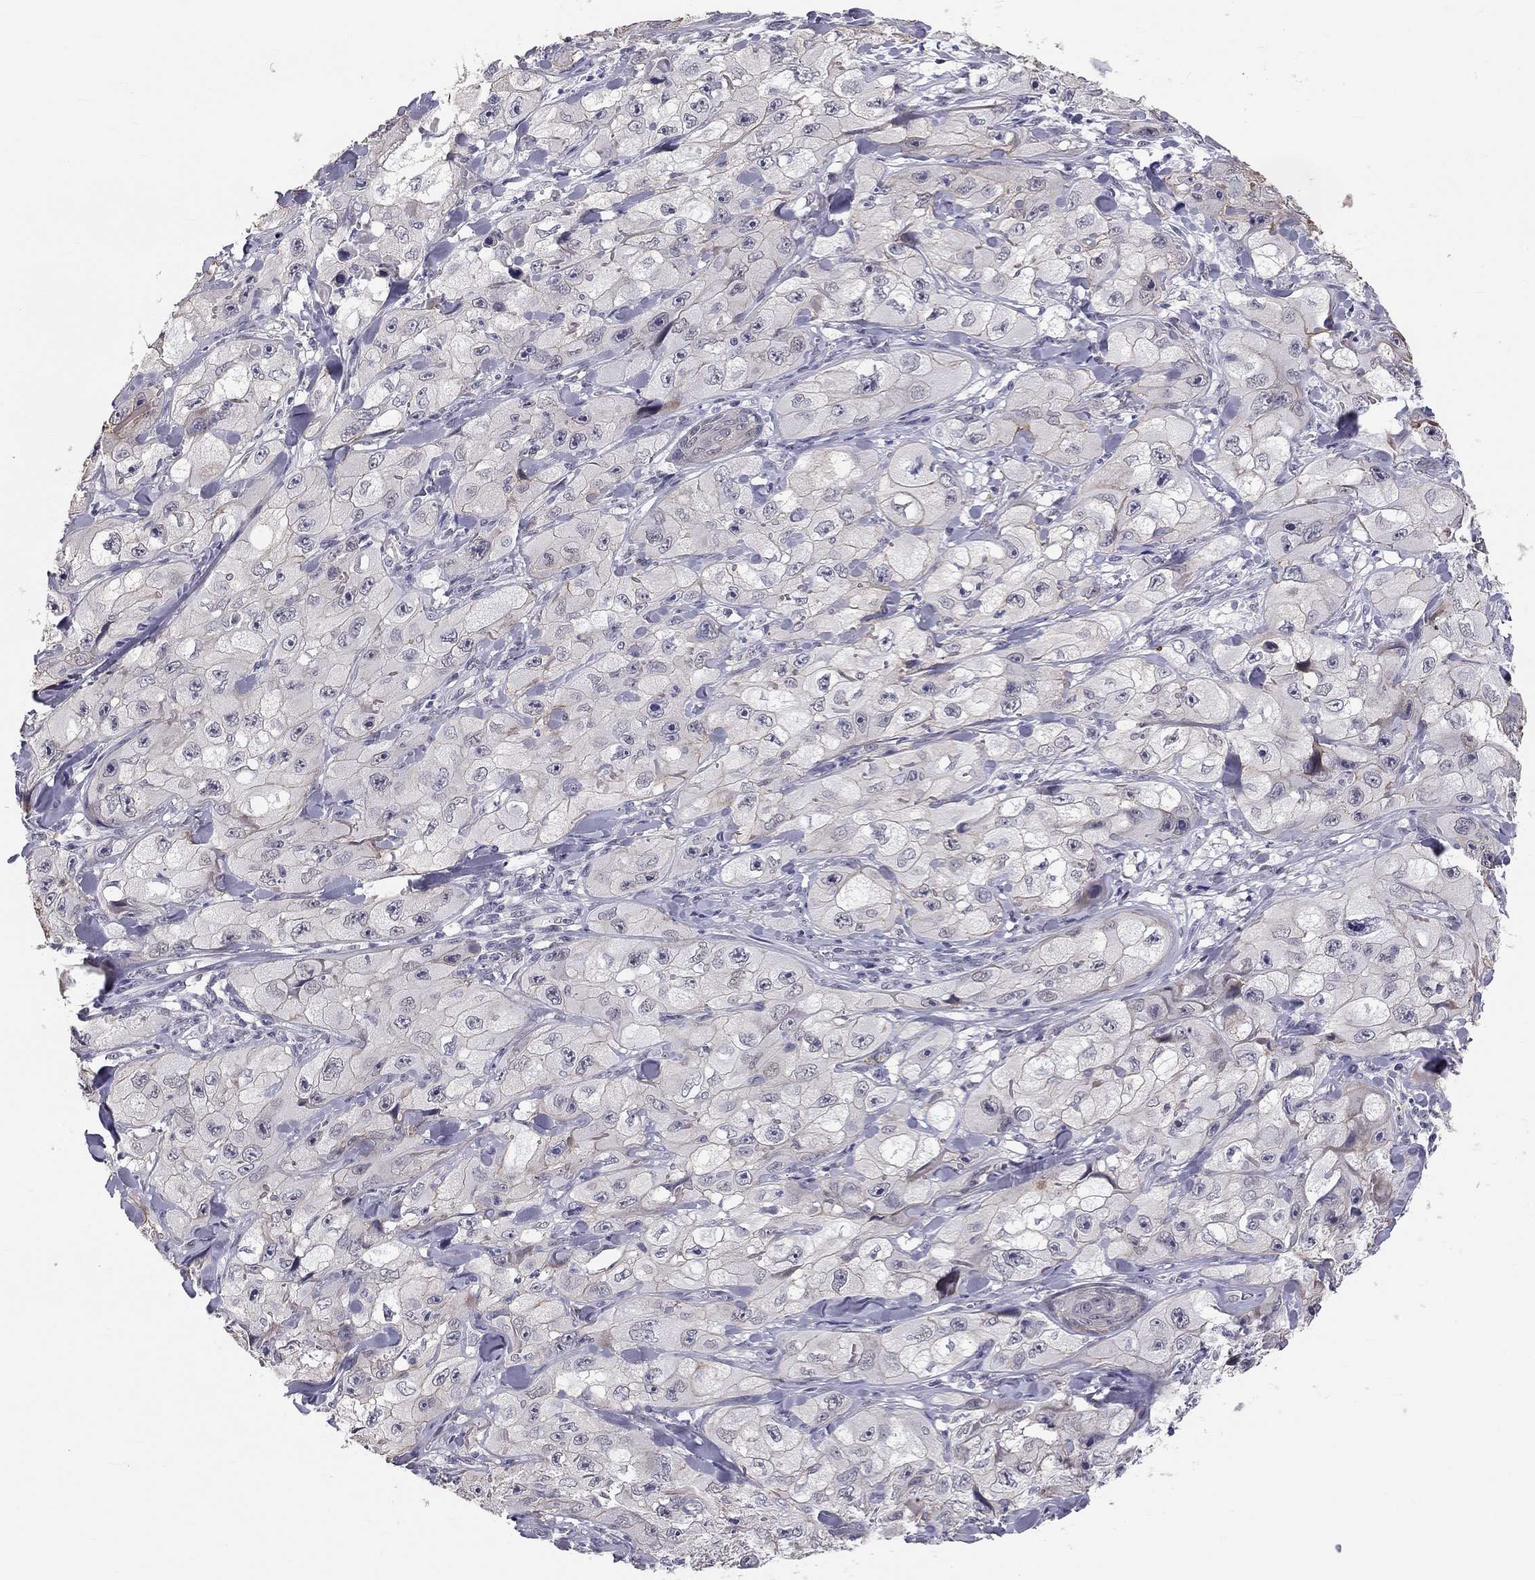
{"staining": {"intensity": "negative", "quantity": "none", "location": "none"}, "tissue": "skin cancer", "cell_type": "Tumor cells", "image_type": "cancer", "snomed": [{"axis": "morphology", "description": "Squamous cell carcinoma, NOS"}, {"axis": "topography", "description": "Skin"}, {"axis": "topography", "description": "Subcutis"}], "caption": "Immunohistochemistry of human skin cancer (squamous cell carcinoma) displays no positivity in tumor cells.", "gene": "GJB4", "patient": {"sex": "male", "age": 73}}